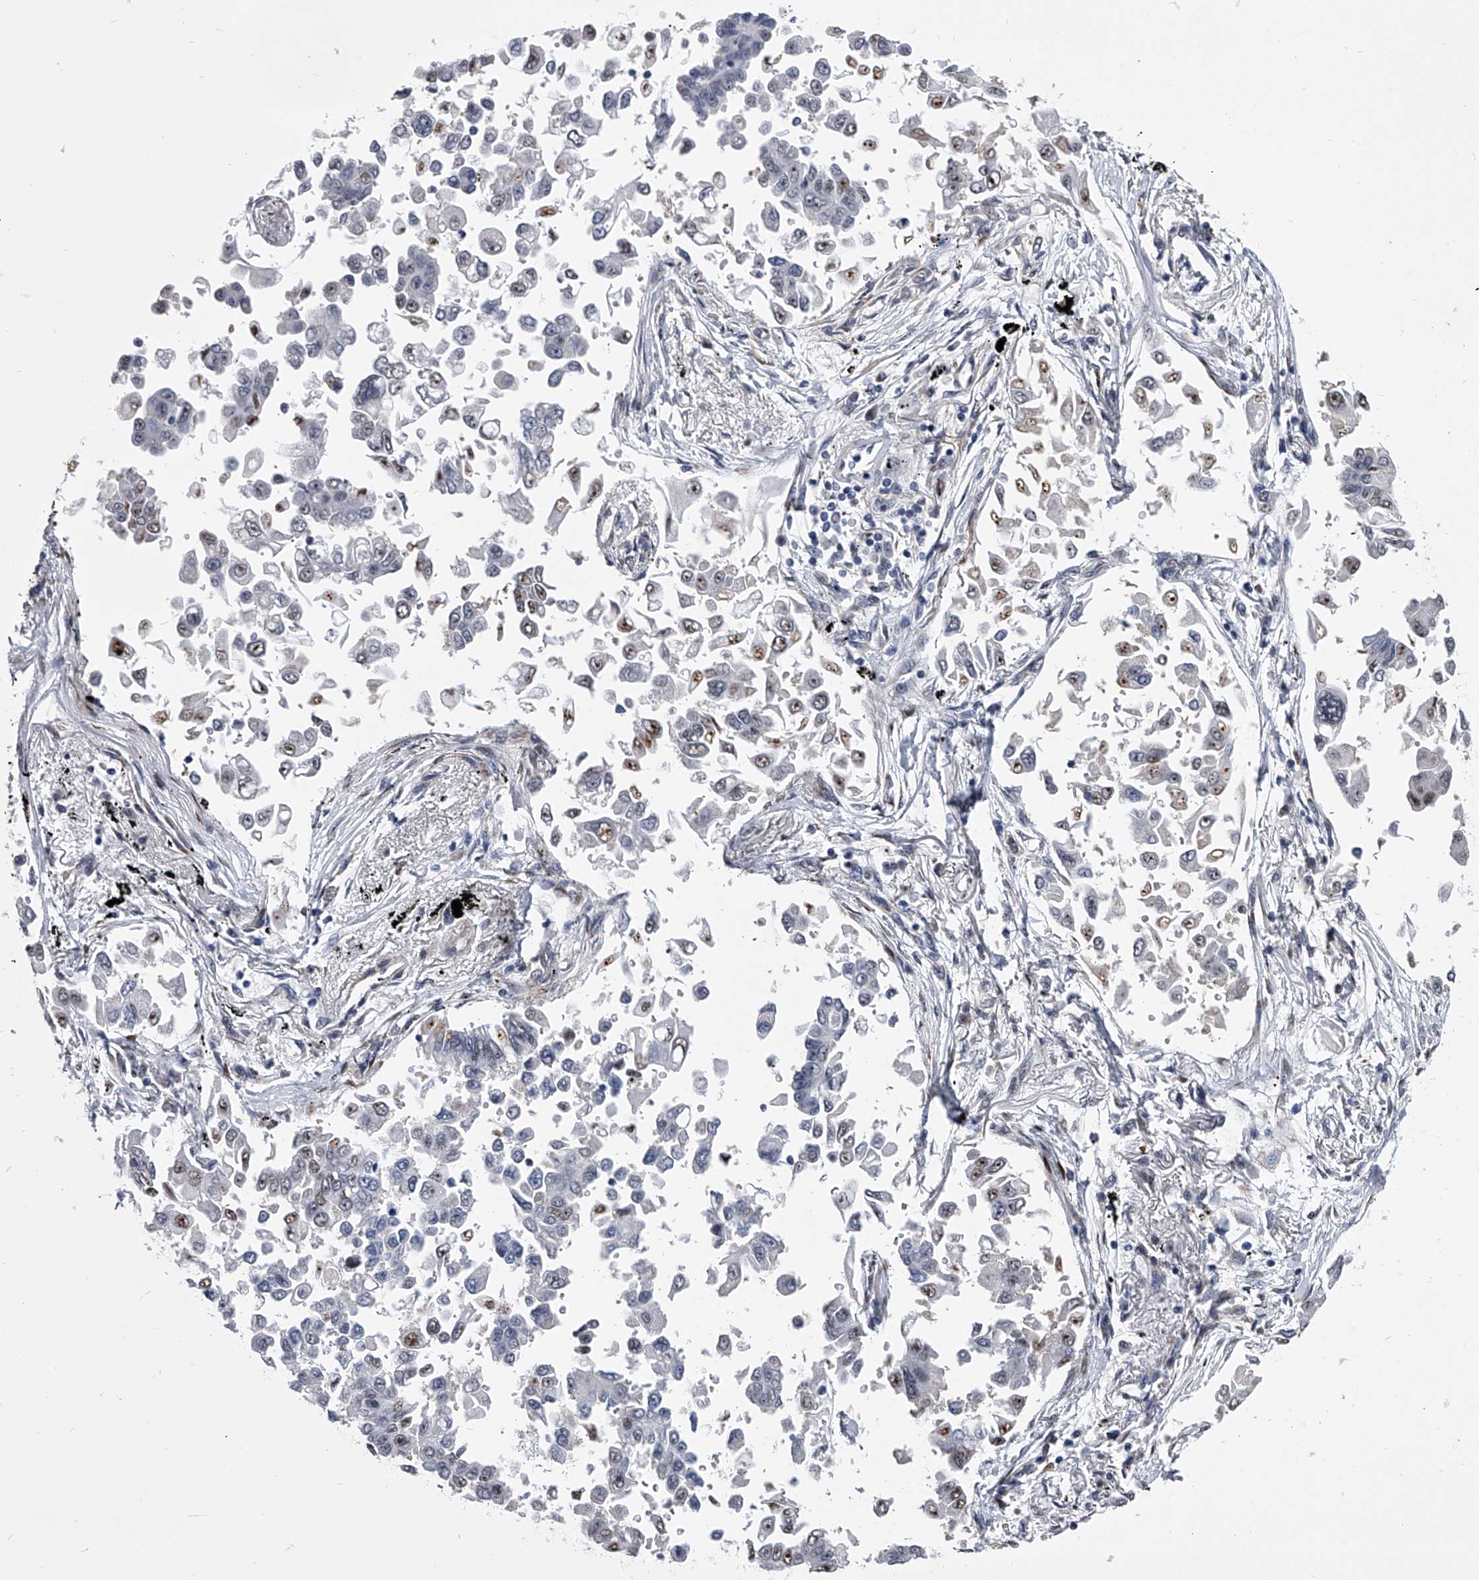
{"staining": {"intensity": "moderate", "quantity": "<25%", "location": "nuclear"}, "tissue": "lung cancer", "cell_type": "Tumor cells", "image_type": "cancer", "snomed": [{"axis": "morphology", "description": "Adenocarcinoma, NOS"}, {"axis": "topography", "description": "Lung"}], "caption": "Lung cancer (adenocarcinoma) stained for a protein (brown) exhibits moderate nuclear positive staining in approximately <25% of tumor cells.", "gene": "CMTR1", "patient": {"sex": "female", "age": 67}}